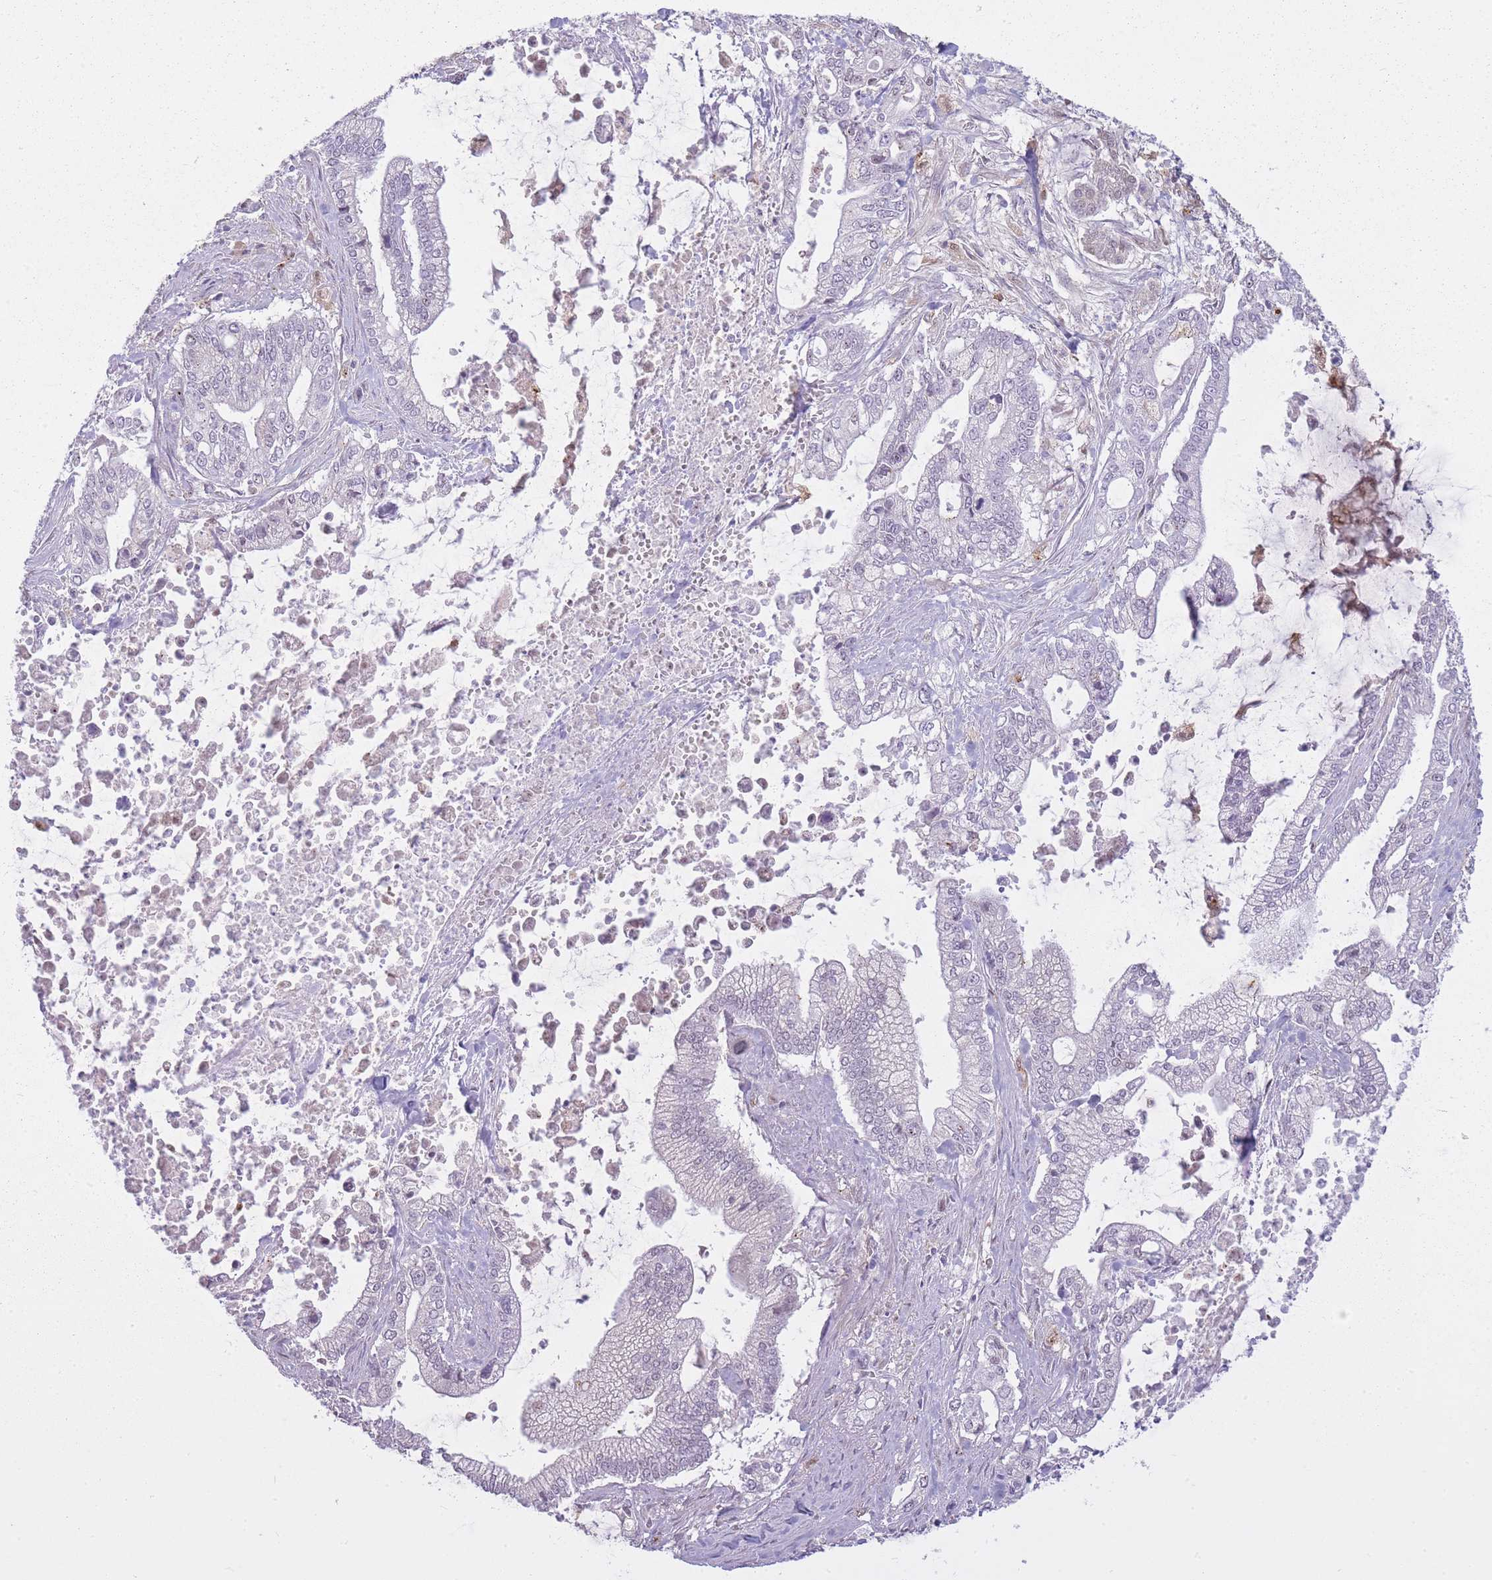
{"staining": {"intensity": "negative", "quantity": "none", "location": "none"}, "tissue": "pancreatic cancer", "cell_type": "Tumor cells", "image_type": "cancer", "snomed": [{"axis": "morphology", "description": "Adenocarcinoma, NOS"}, {"axis": "topography", "description": "Pancreas"}], "caption": "This is an IHC micrograph of human pancreatic adenocarcinoma. There is no staining in tumor cells.", "gene": "LGALS9", "patient": {"sex": "male", "age": 69}}